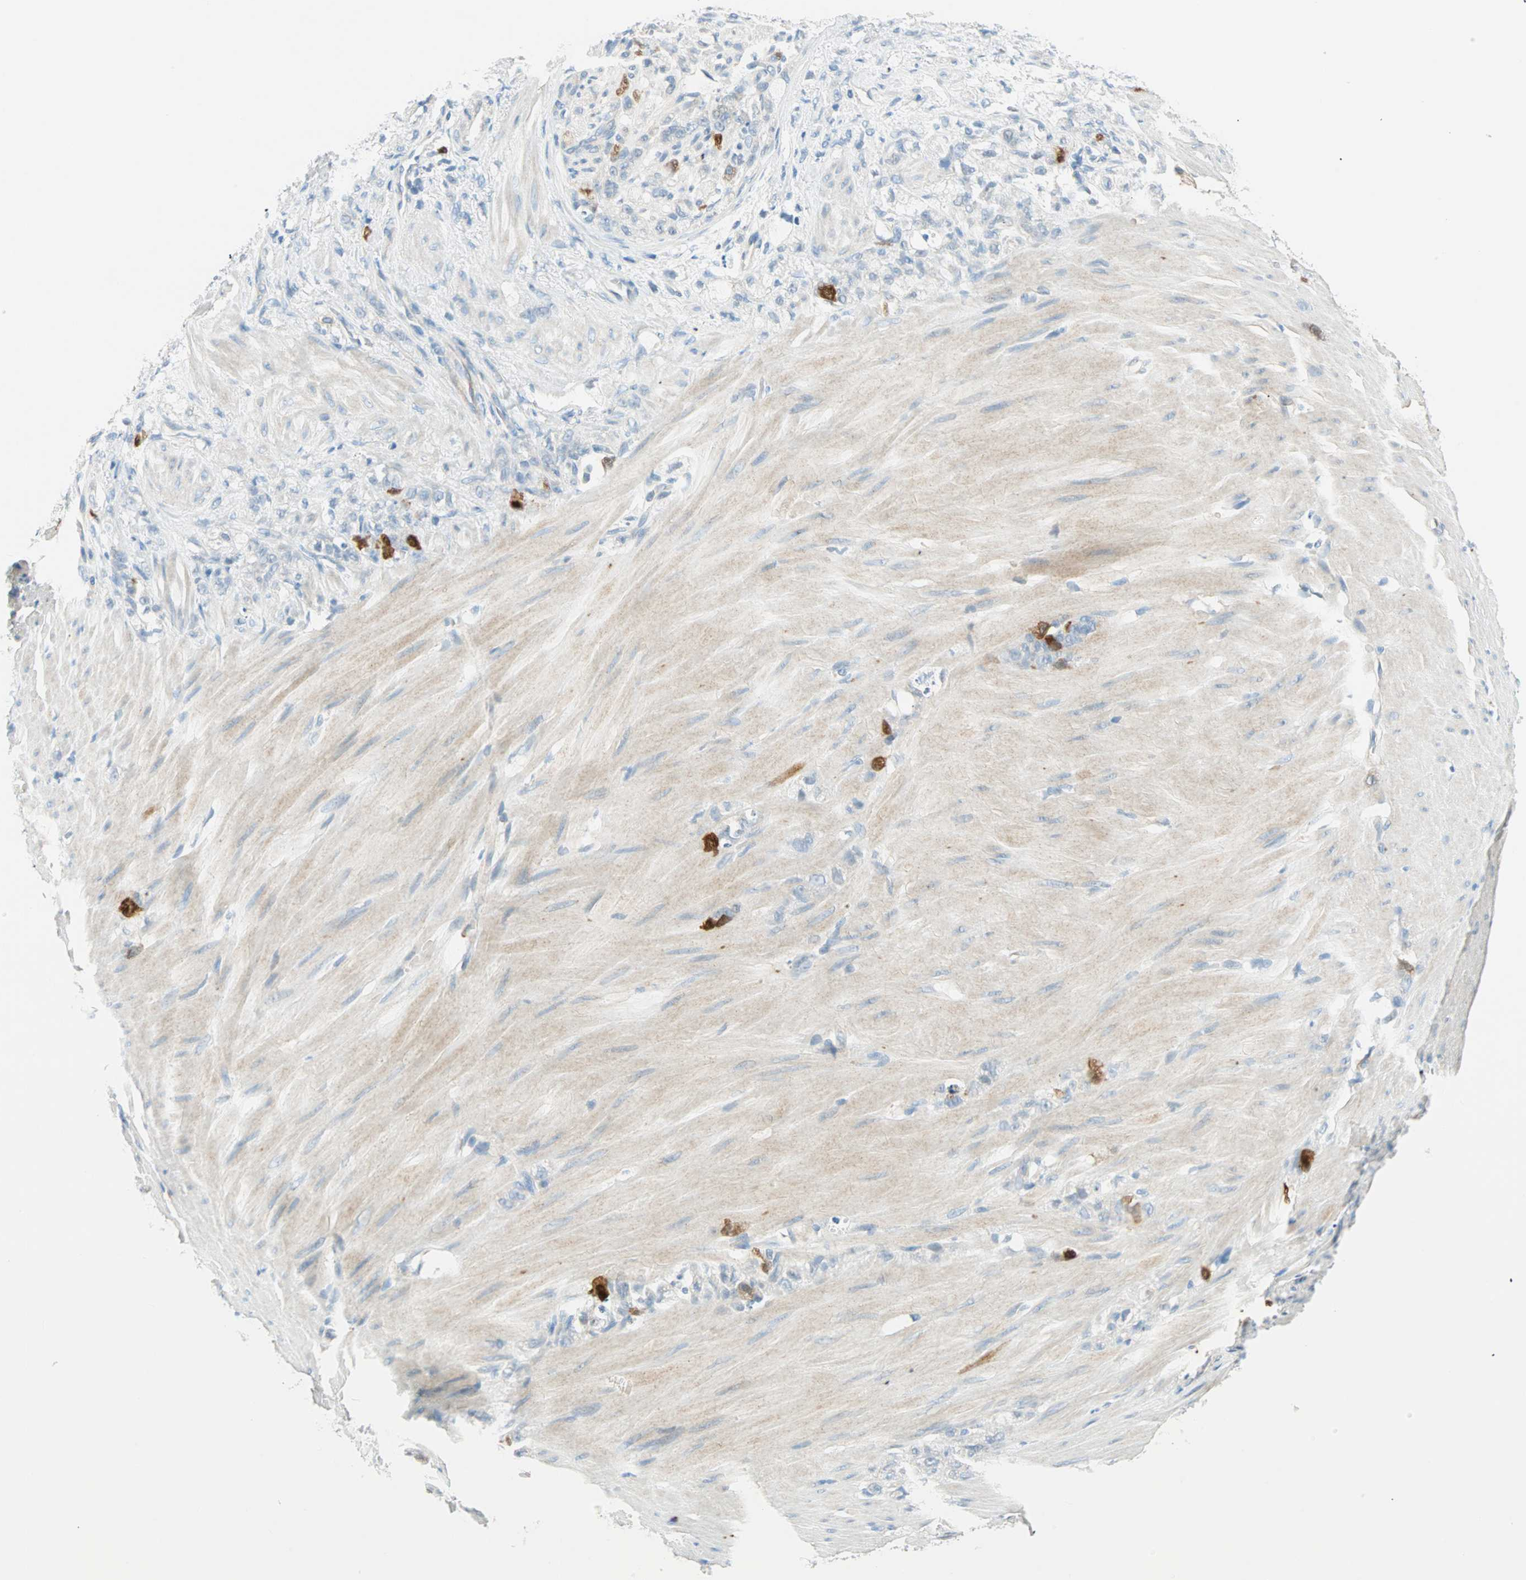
{"staining": {"intensity": "strong", "quantity": "<25%", "location": "cytoplasmic/membranous,nuclear"}, "tissue": "stomach cancer", "cell_type": "Tumor cells", "image_type": "cancer", "snomed": [{"axis": "morphology", "description": "Adenocarcinoma, NOS"}, {"axis": "topography", "description": "Stomach"}], "caption": "Human stomach adenocarcinoma stained with a protein marker reveals strong staining in tumor cells.", "gene": "PTTG1", "patient": {"sex": "male", "age": 82}}